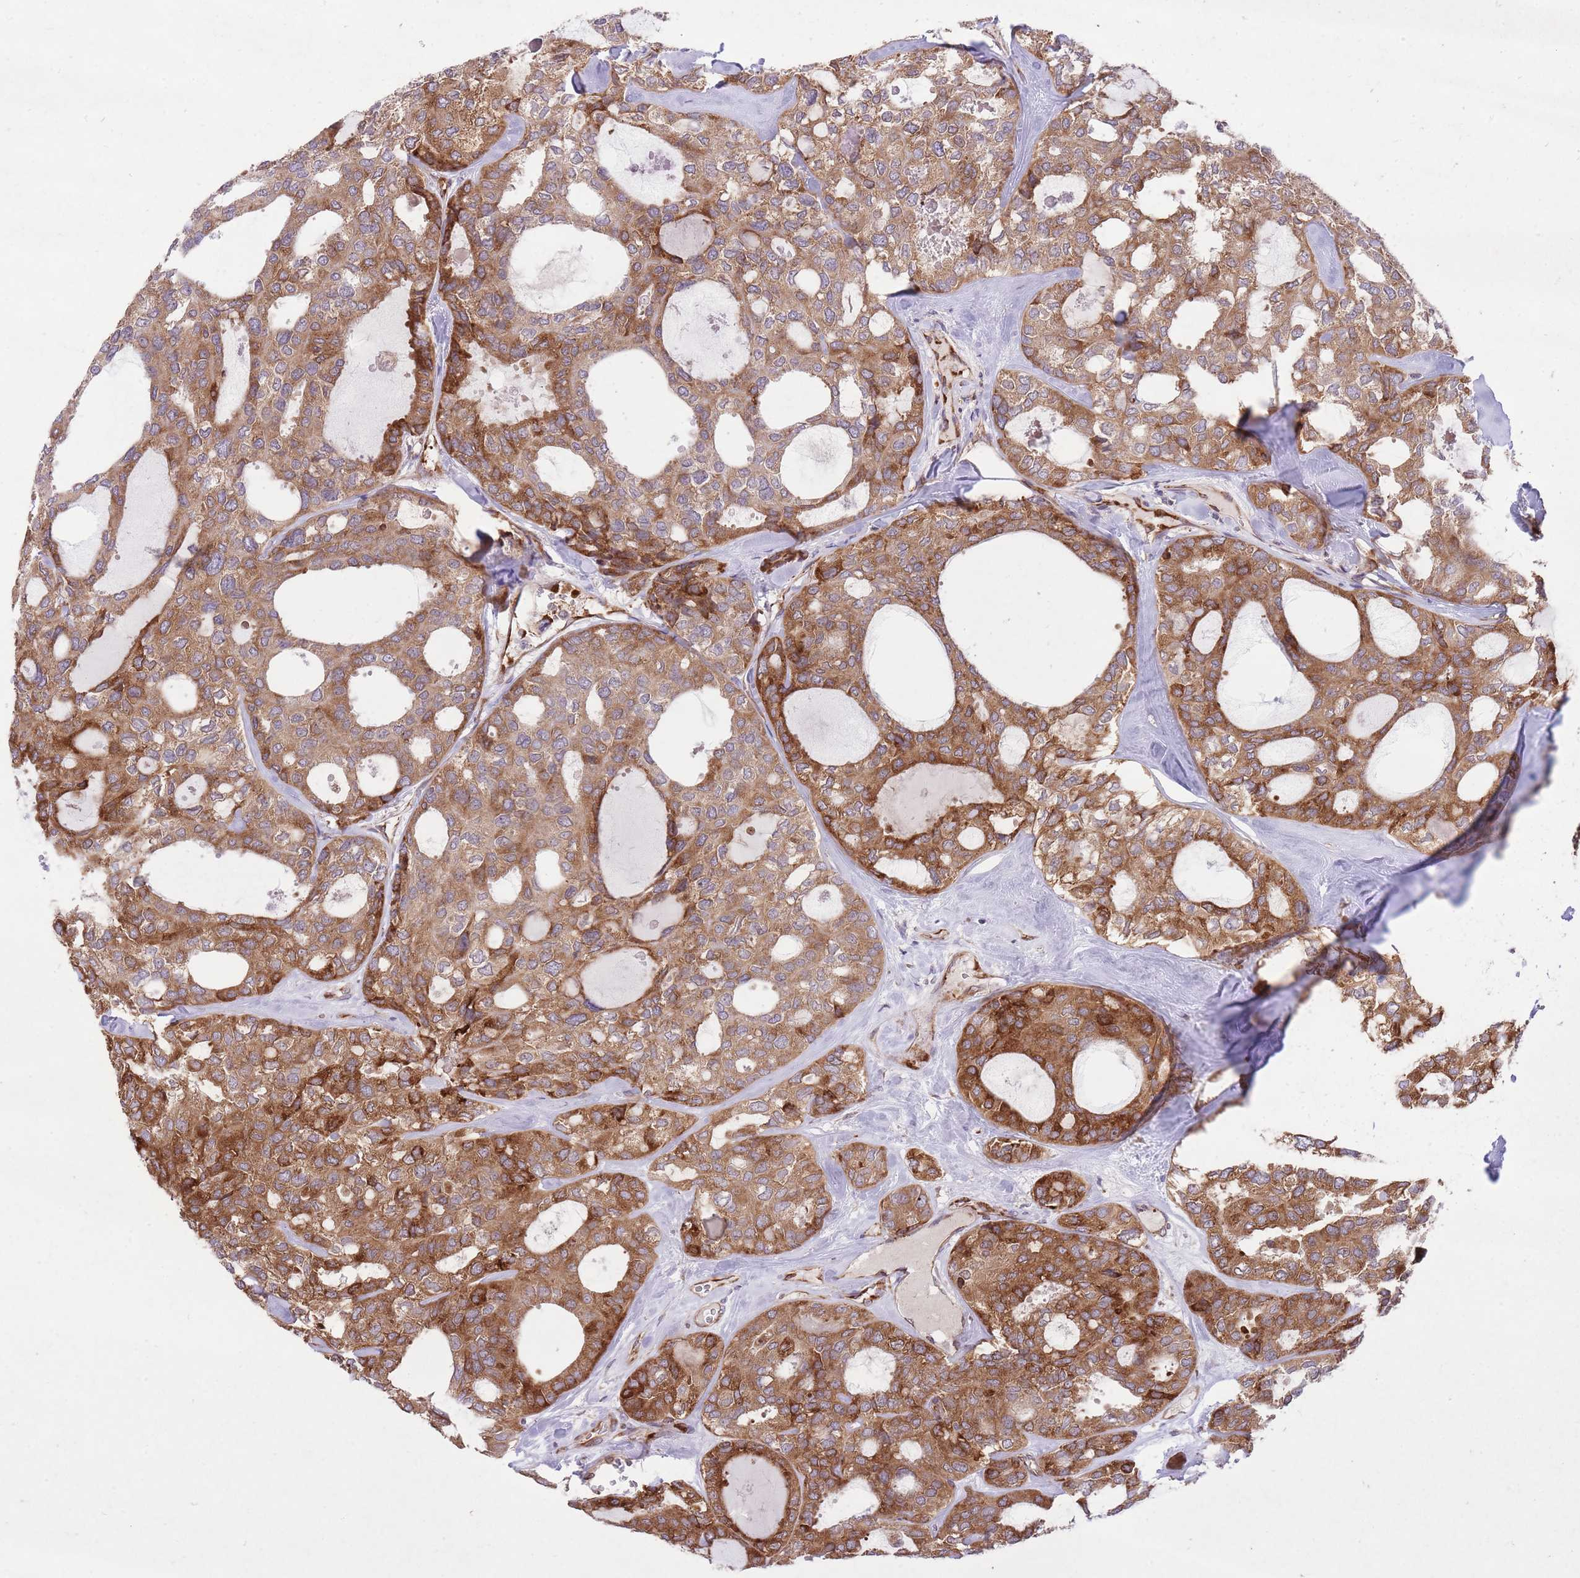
{"staining": {"intensity": "moderate", "quantity": ">75%", "location": "cytoplasmic/membranous"}, "tissue": "thyroid cancer", "cell_type": "Tumor cells", "image_type": "cancer", "snomed": [{"axis": "morphology", "description": "Follicular adenoma carcinoma, NOS"}, {"axis": "topography", "description": "Thyroid gland"}], "caption": "A brown stain labels moderate cytoplasmic/membranous expression of a protein in human thyroid cancer (follicular adenoma carcinoma) tumor cells.", "gene": "TTLL3", "patient": {"sex": "male", "age": 75}}